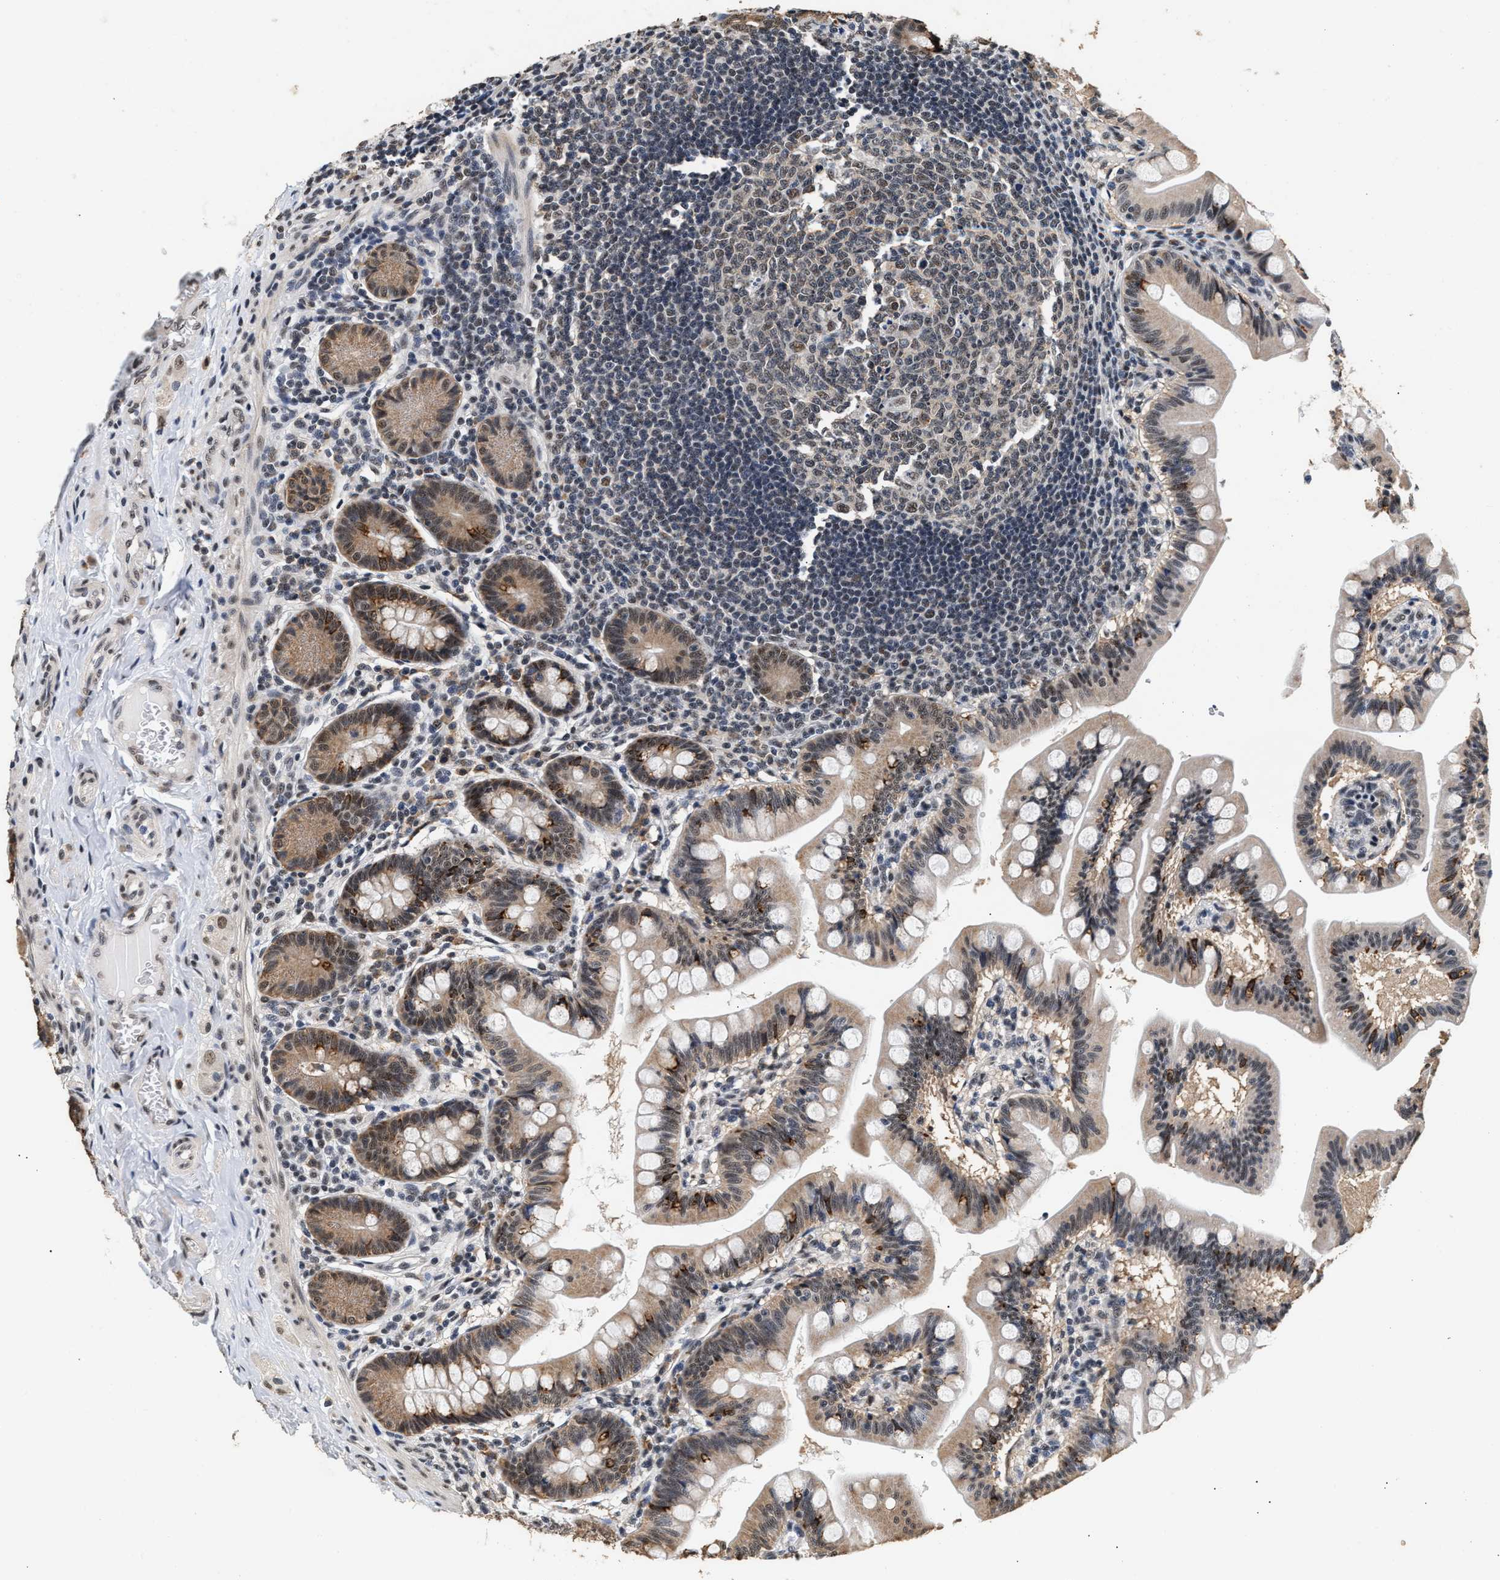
{"staining": {"intensity": "strong", "quantity": "<25%", "location": "cytoplasmic/membranous"}, "tissue": "small intestine", "cell_type": "Glandular cells", "image_type": "normal", "snomed": [{"axis": "morphology", "description": "Normal tissue, NOS"}, {"axis": "topography", "description": "Small intestine"}], "caption": "Unremarkable small intestine reveals strong cytoplasmic/membranous staining in approximately <25% of glandular cells The staining is performed using DAB brown chromogen to label protein expression. The nuclei are counter-stained blue using hematoxylin..", "gene": "THOC1", "patient": {"sex": "male", "age": 7}}